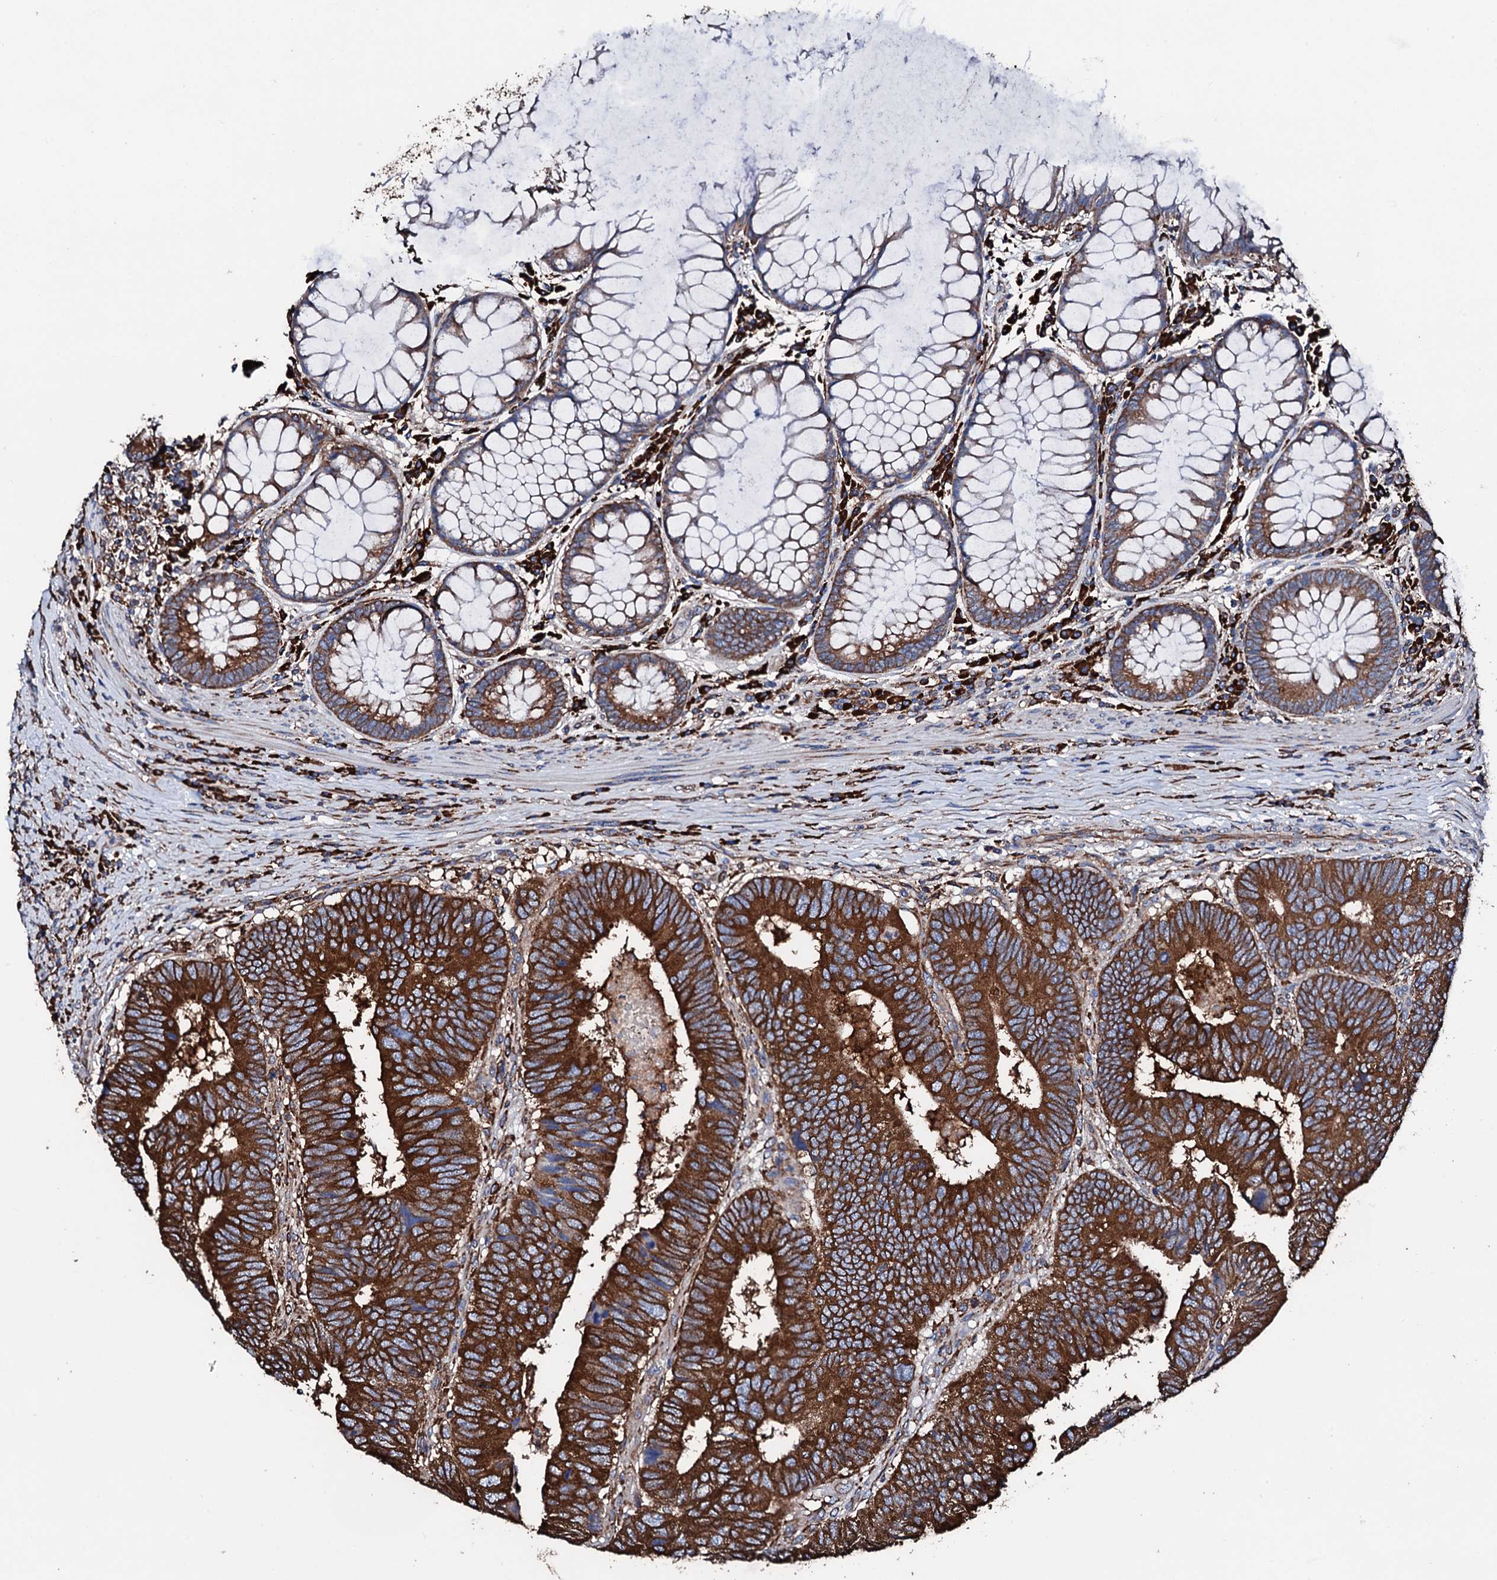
{"staining": {"intensity": "strong", "quantity": ">75%", "location": "cytoplasmic/membranous"}, "tissue": "colorectal cancer", "cell_type": "Tumor cells", "image_type": "cancer", "snomed": [{"axis": "morphology", "description": "Adenocarcinoma, NOS"}, {"axis": "topography", "description": "Colon"}], "caption": "Colorectal adenocarcinoma was stained to show a protein in brown. There is high levels of strong cytoplasmic/membranous staining in about >75% of tumor cells. Using DAB (3,3'-diaminobenzidine) (brown) and hematoxylin (blue) stains, captured at high magnification using brightfield microscopy.", "gene": "AMDHD1", "patient": {"sex": "female", "age": 67}}